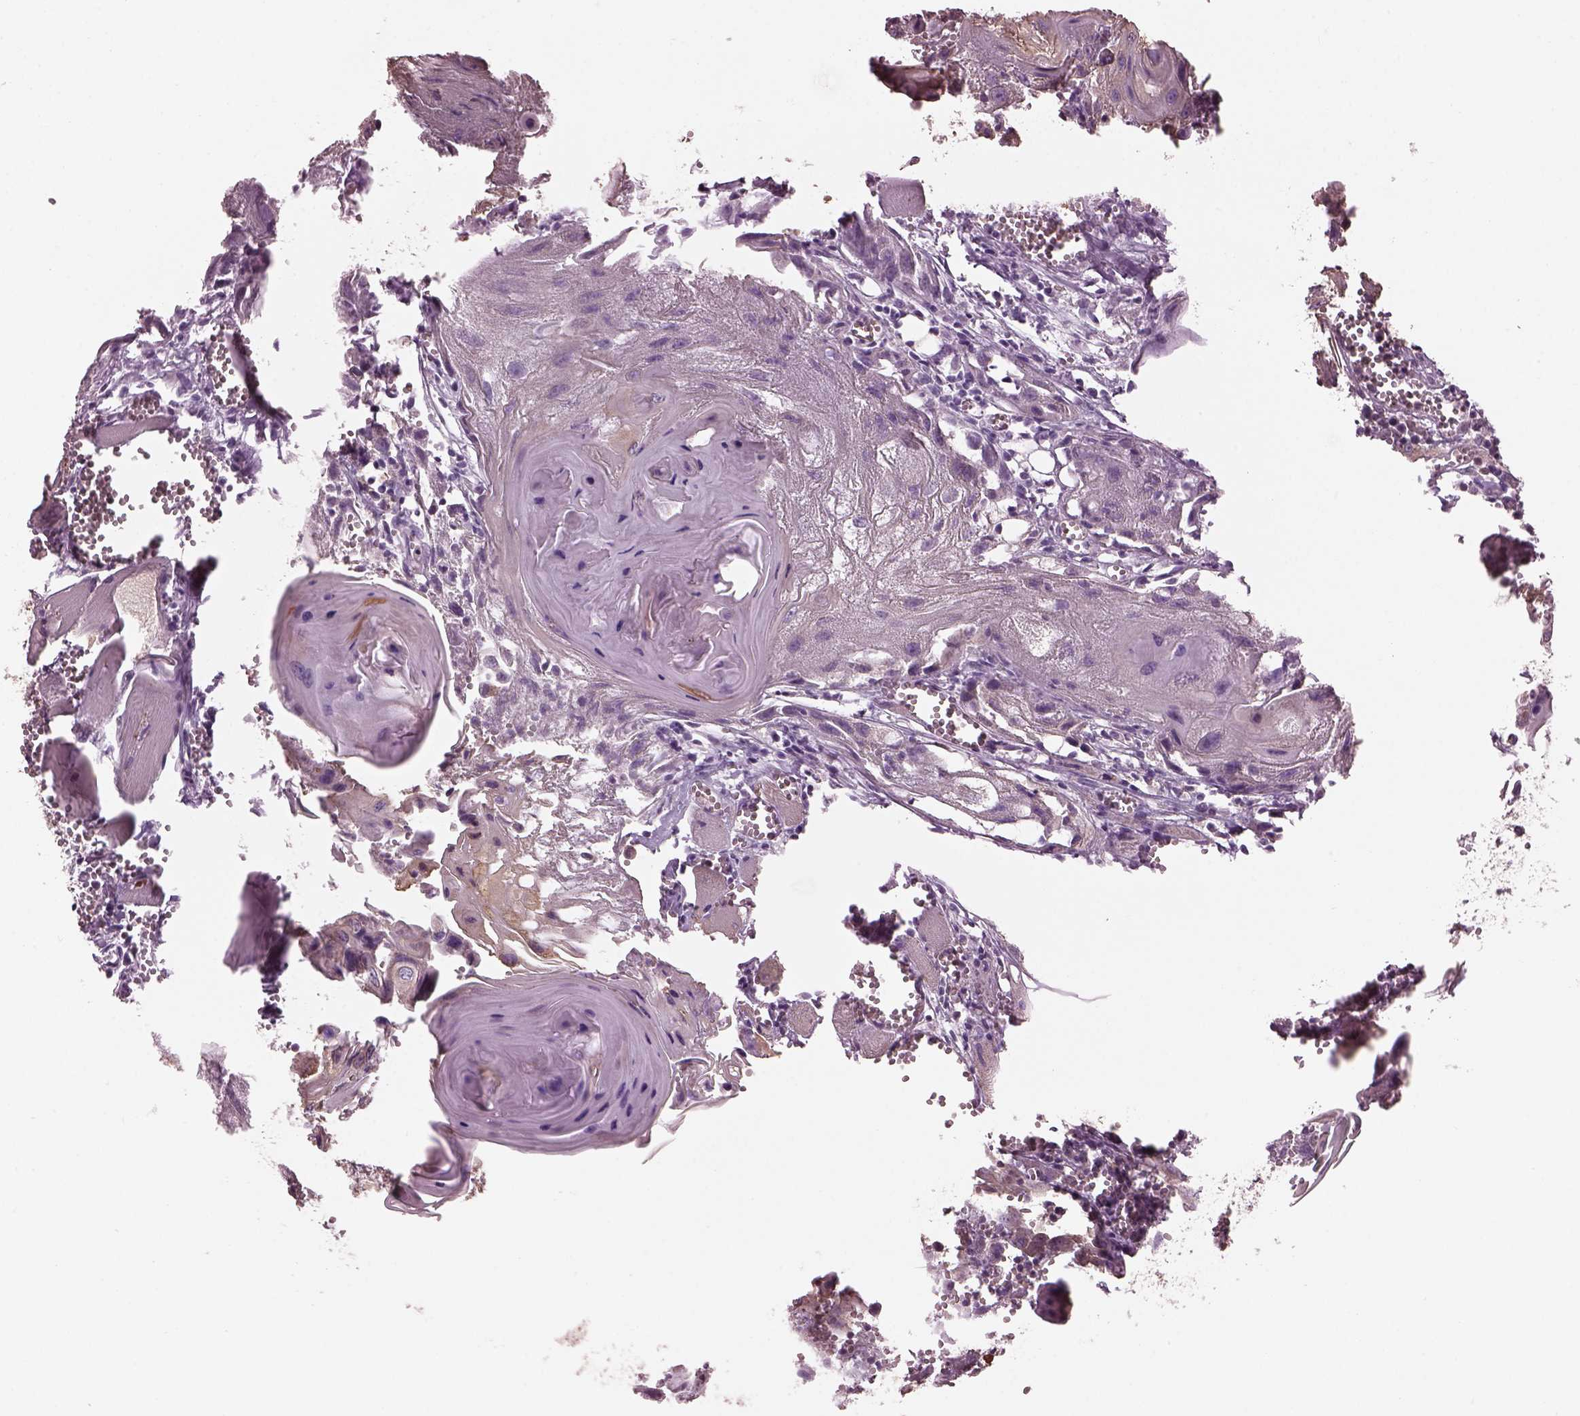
{"staining": {"intensity": "negative", "quantity": "none", "location": "none"}, "tissue": "head and neck cancer", "cell_type": "Tumor cells", "image_type": "cancer", "snomed": [{"axis": "morphology", "description": "Squamous cell carcinoma, NOS"}, {"axis": "topography", "description": "Head-Neck"}], "caption": "The immunohistochemistry photomicrograph has no significant positivity in tumor cells of head and neck squamous cell carcinoma tissue.", "gene": "SRI", "patient": {"sex": "female", "age": 80}}